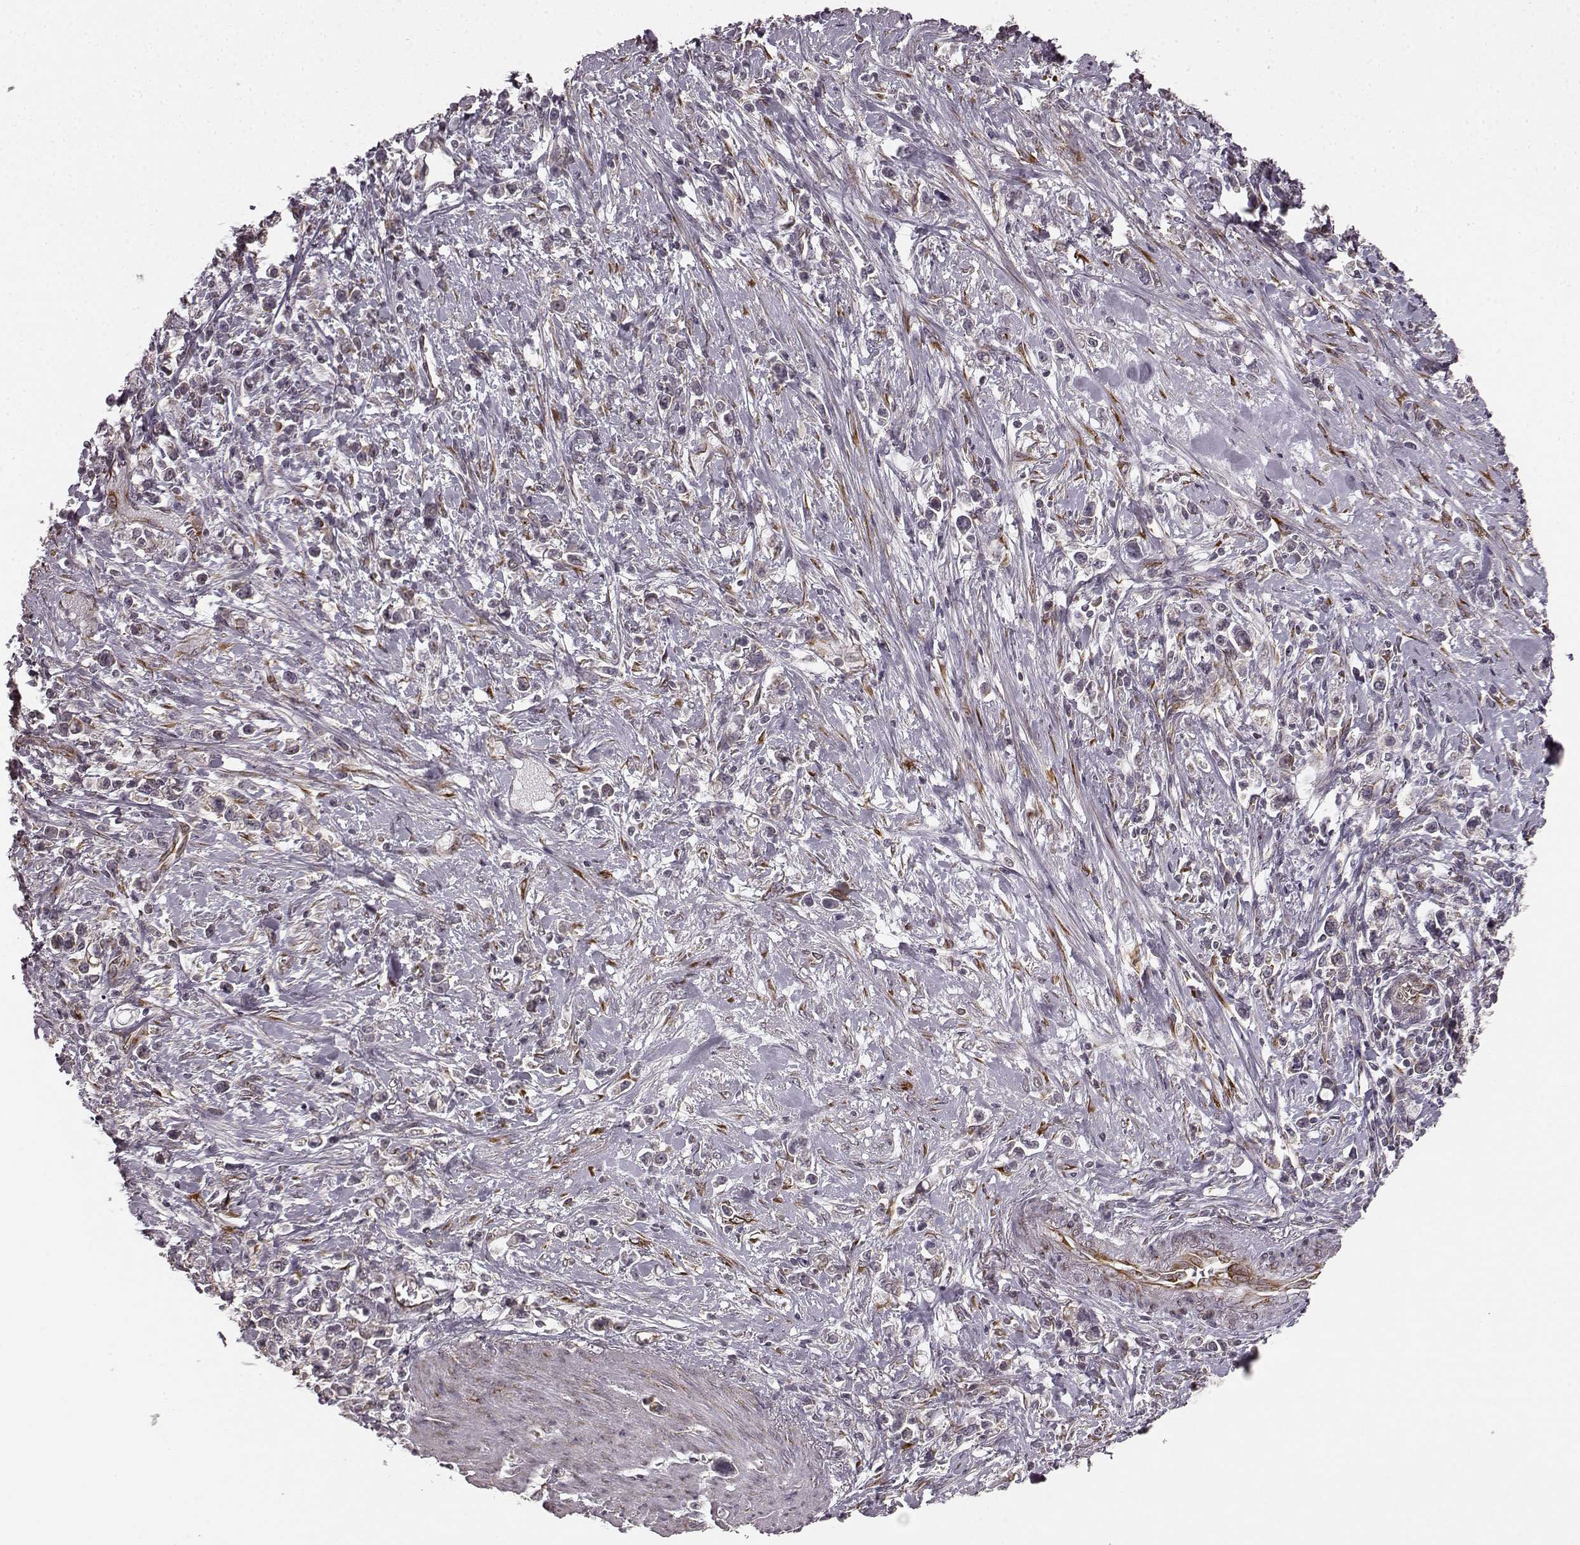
{"staining": {"intensity": "negative", "quantity": "none", "location": "none"}, "tissue": "stomach cancer", "cell_type": "Tumor cells", "image_type": "cancer", "snomed": [{"axis": "morphology", "description": "Adenocarcinoma, NOS"}, {"axis": "topography", "description": "Stomach"}], "caption": "Immunohistochemical staining of adenocarcinoma (stomach) exhibits no significant expression in tumor cells. The staining is performed using DAB (3,3'-diaminobenzidine) brown chromogen with nuclei counter-stained in using hematoxylin.", "gene": "TMEM14A", "patient": {"sex": "male", "age": 63}}